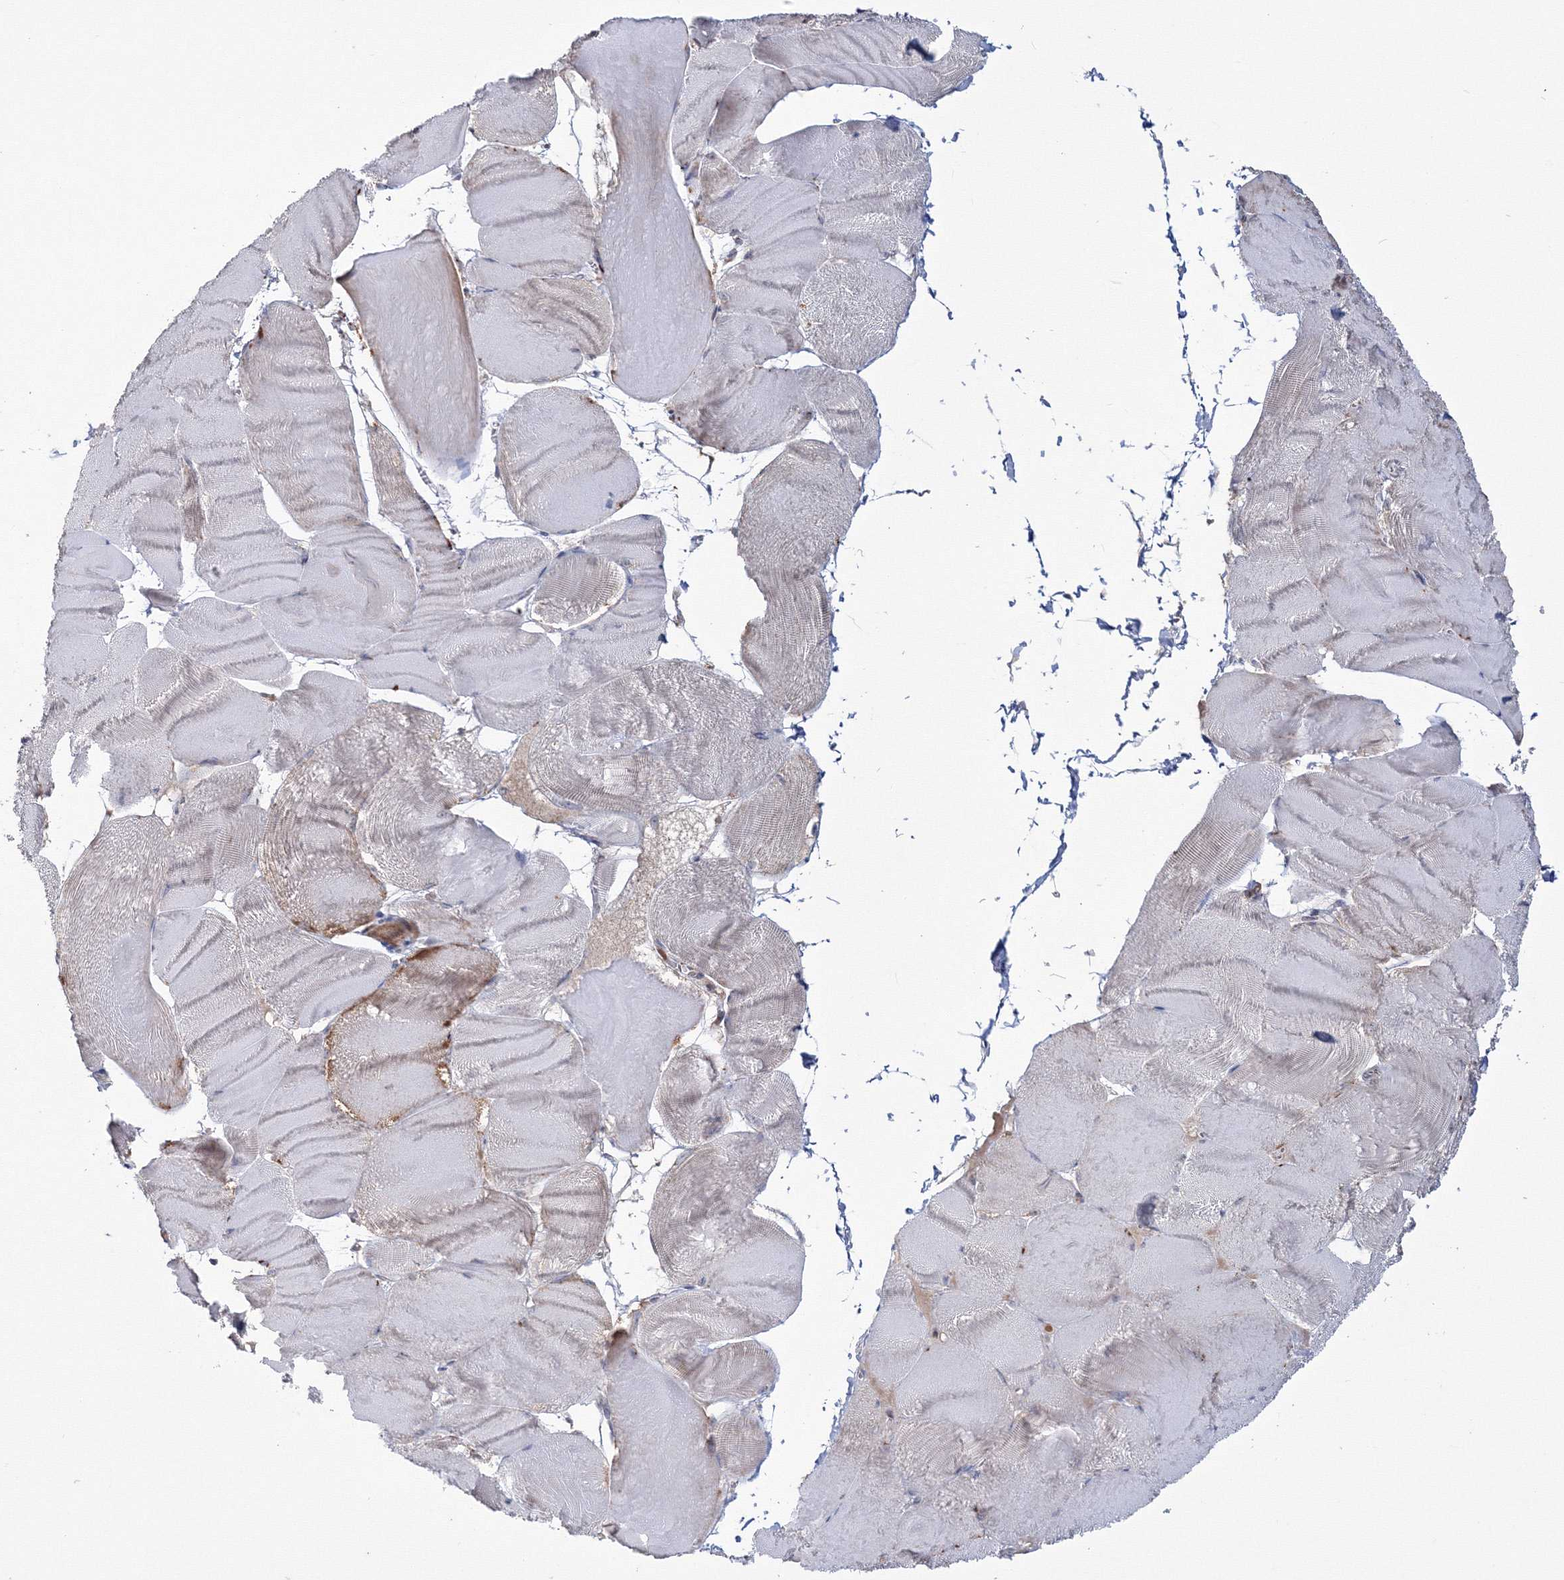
{"staining": {"intensity": "negative", "quantity": "none", "location": "none"}, "tissue": "skeletal muscle", "cell_type": "Myocytes", "image_type": "normal", "snomed": [{"axis": "morphology", "description": "Normal tissue, NOS"}, {"axis": "morphology", "description": "Basal cell carcinoma"}, {"axis": "topography", "description": "Skeletal muscle"}], "caption": "A micrograph of human skeletal muscle is negative for staining in myocytes. (Stains: DAB IHC with hematoxylin counter stain, Microscopy: brightfield microscopy at high magnification).", "gene": "PEX13", "patient": {"sex": "female", "age": 64}}